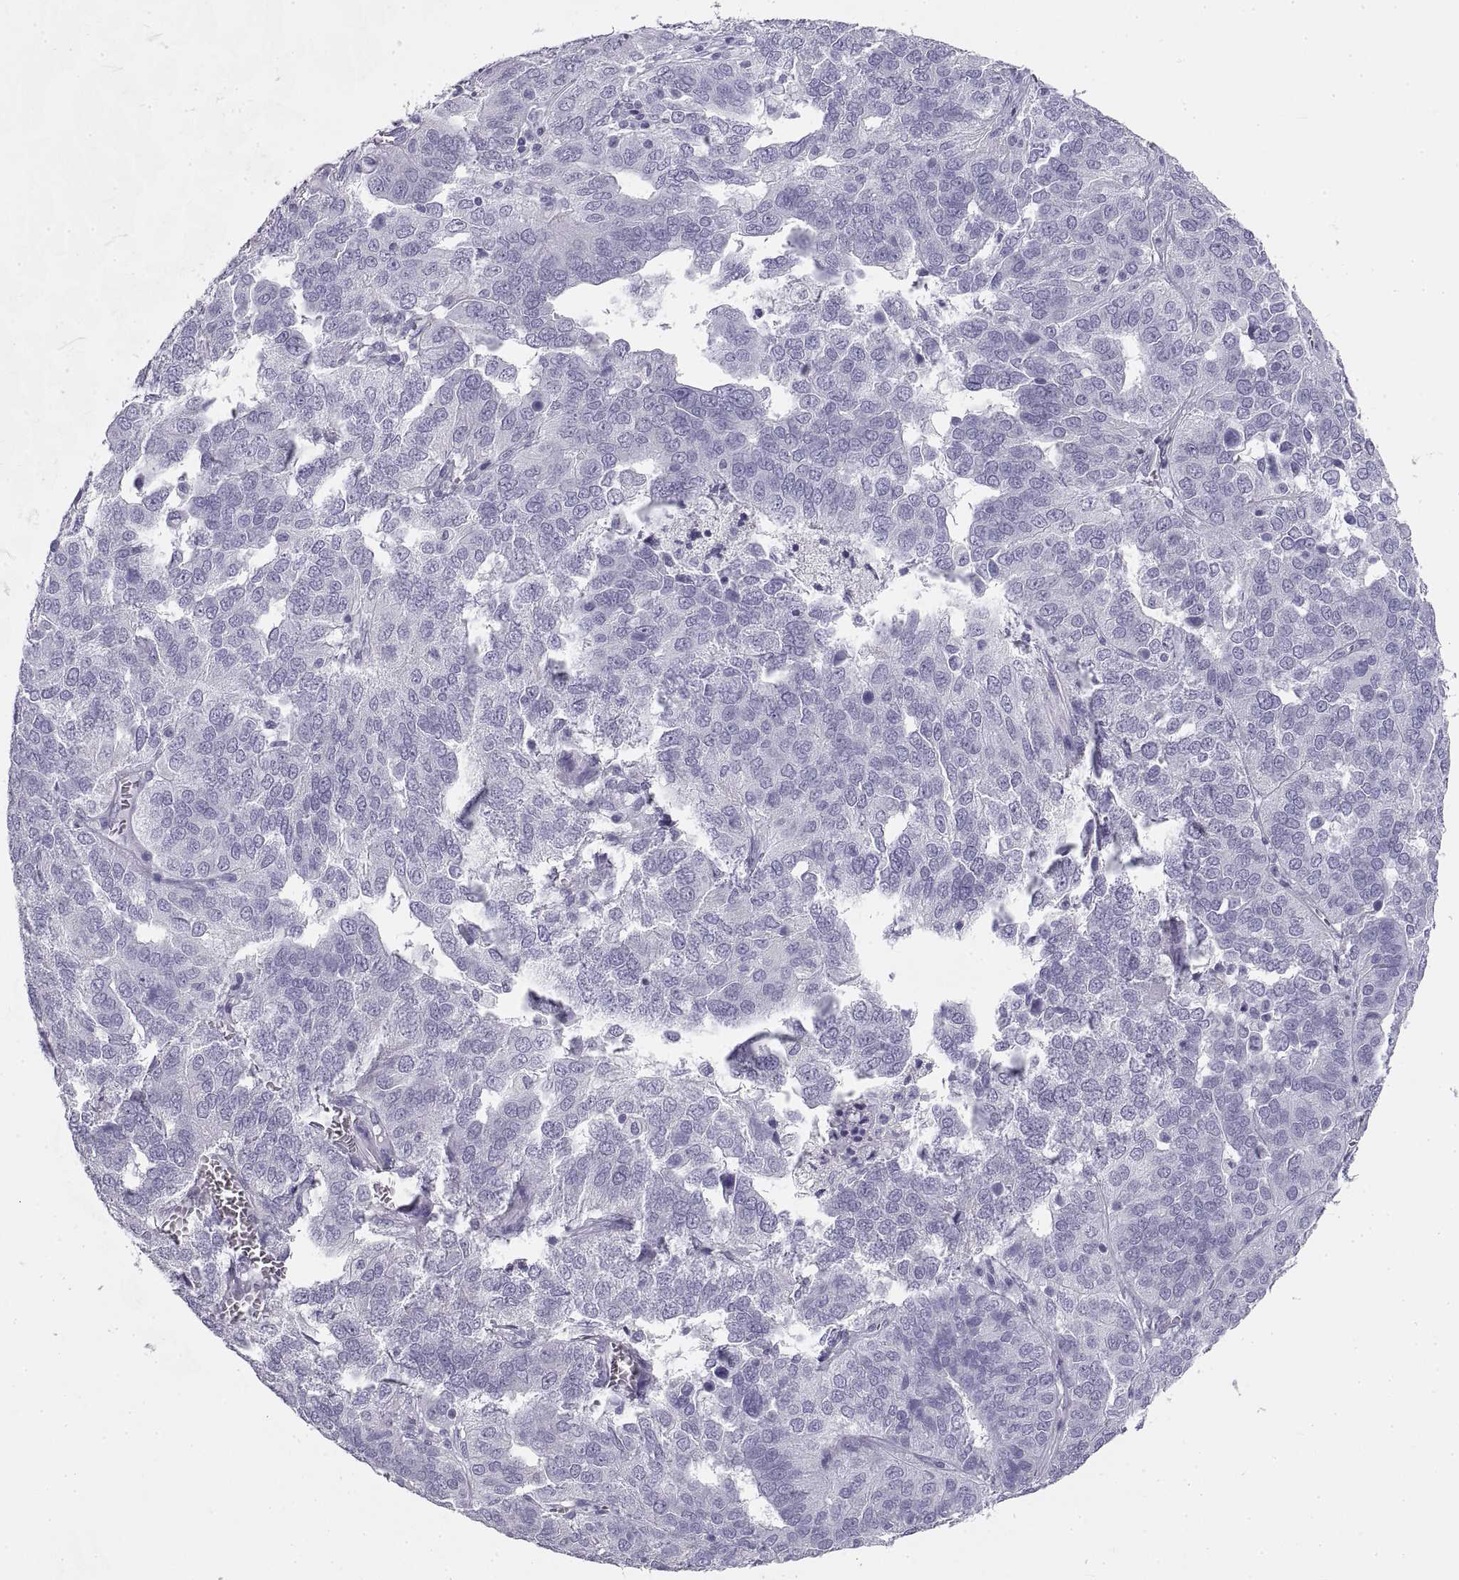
{"staining": {"intensity": "negative", "quantity": "none", "location": "none"}, "tissue": "ovarian cancer", "cell_type": "Tumor cells", "image_type": "cancer", "snomed": [{"axis": "morphology", "description": "Carcinoma, endometroid"}, {"axis": "topography", "description": "Soft tissue"}, {"axis": "topography", "description": "Ovary"}], "caption": "Tumor cells show no significant protein staining in endometroid carcinoma (ovarian). Brightfield microscopy of IHC stained with DAB (3,3'-diaminobenzidine) (brown) and hematoxylin (blue), captured at high magnification.", "gene": "RLBP1", "patient": {"sex": "female", "age": 52}}